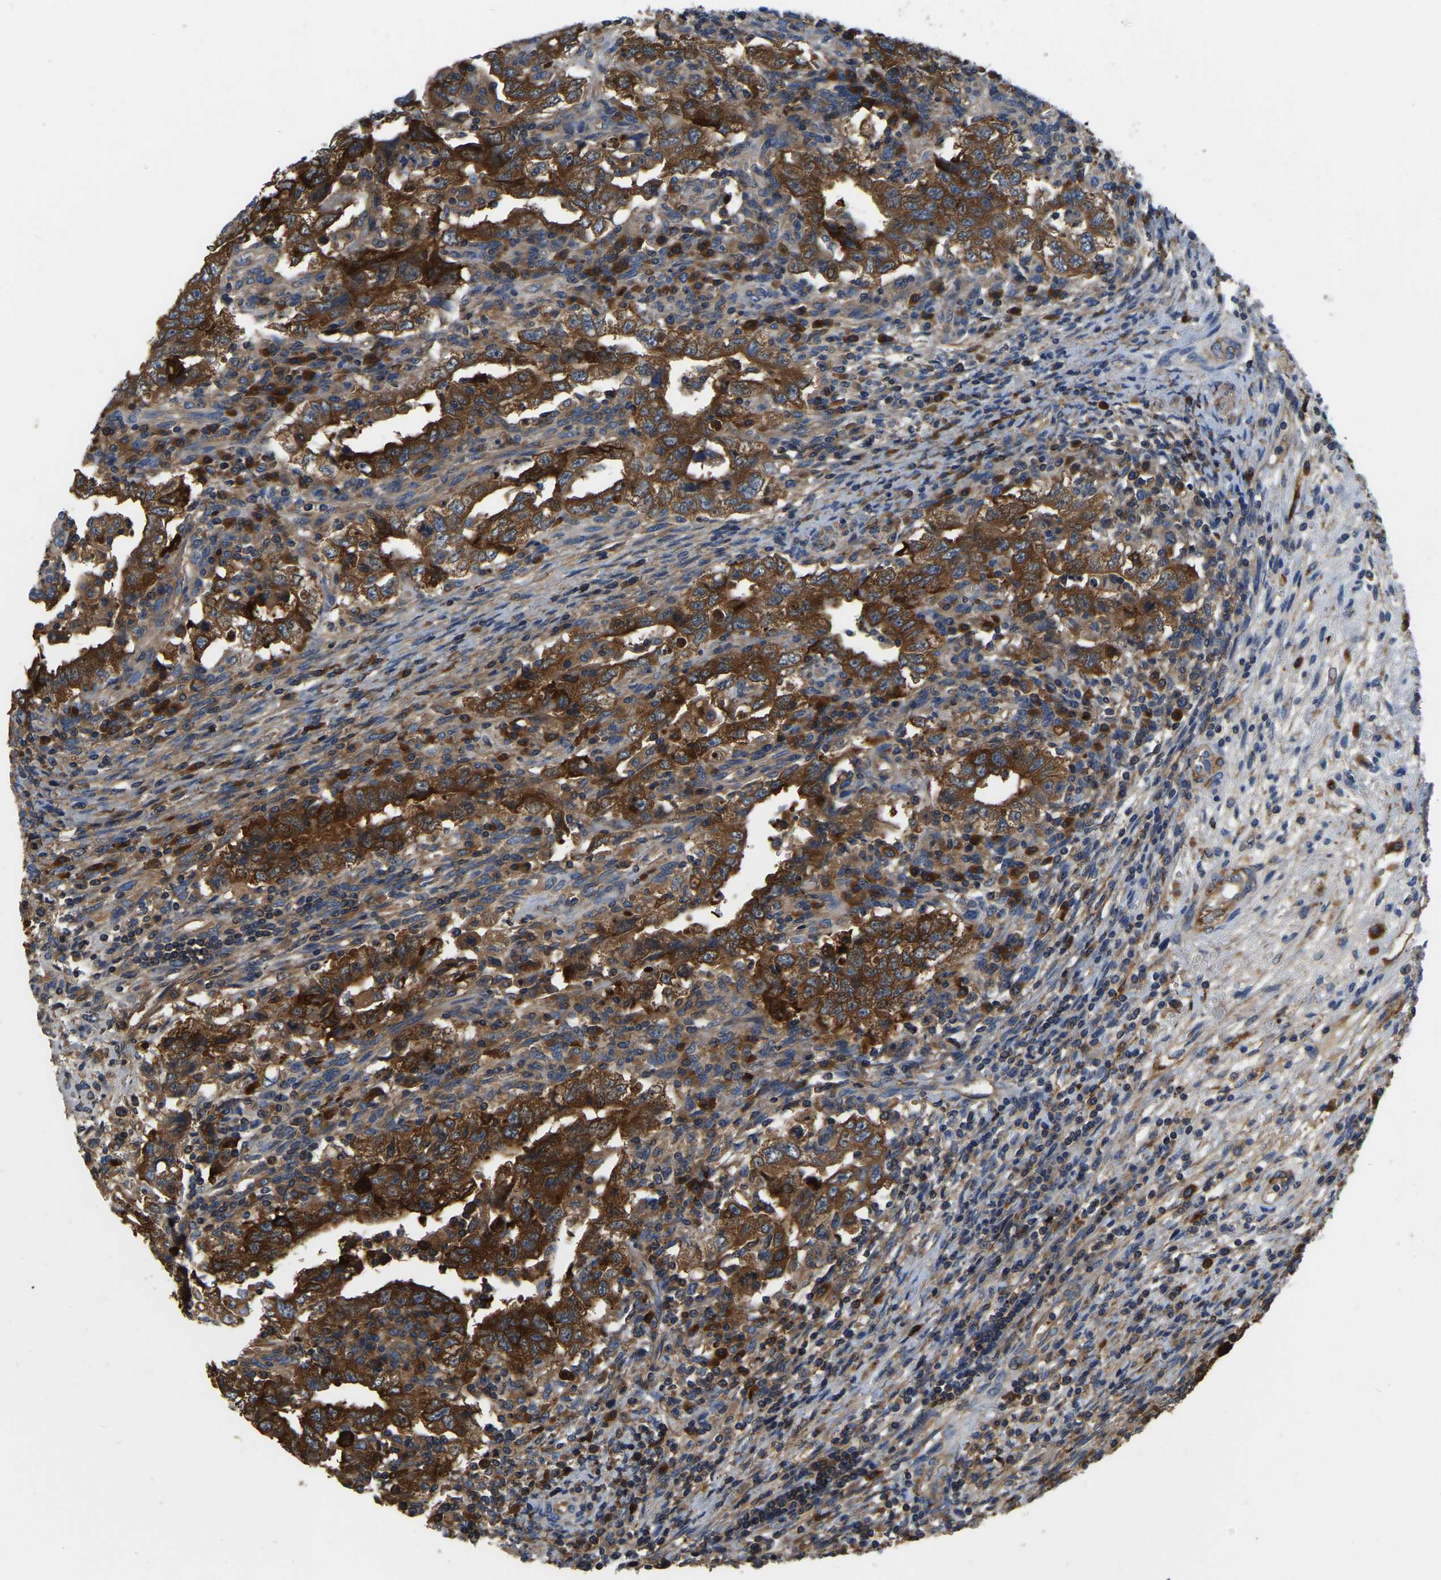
{"staining": {"intensity": "strong", "quantity": ">75%", "location": "cytoplasmic/membranous"}, "tissue": "testis cancer", "cell_type": "Tumor cells", "image_type": "cancer", "snomed": [{"axis": "morphology", "description": "Carcinoma, Embryonal, NOS"}, {"axis": "topography", "description": "Testis"}], "caption": "A brown stain highlights strong cytoplasmic/membranous expression of a protein in testis cancer tumor cells.", "gene": "GARS1", "patient": {"sex": "male", "age": 26}}